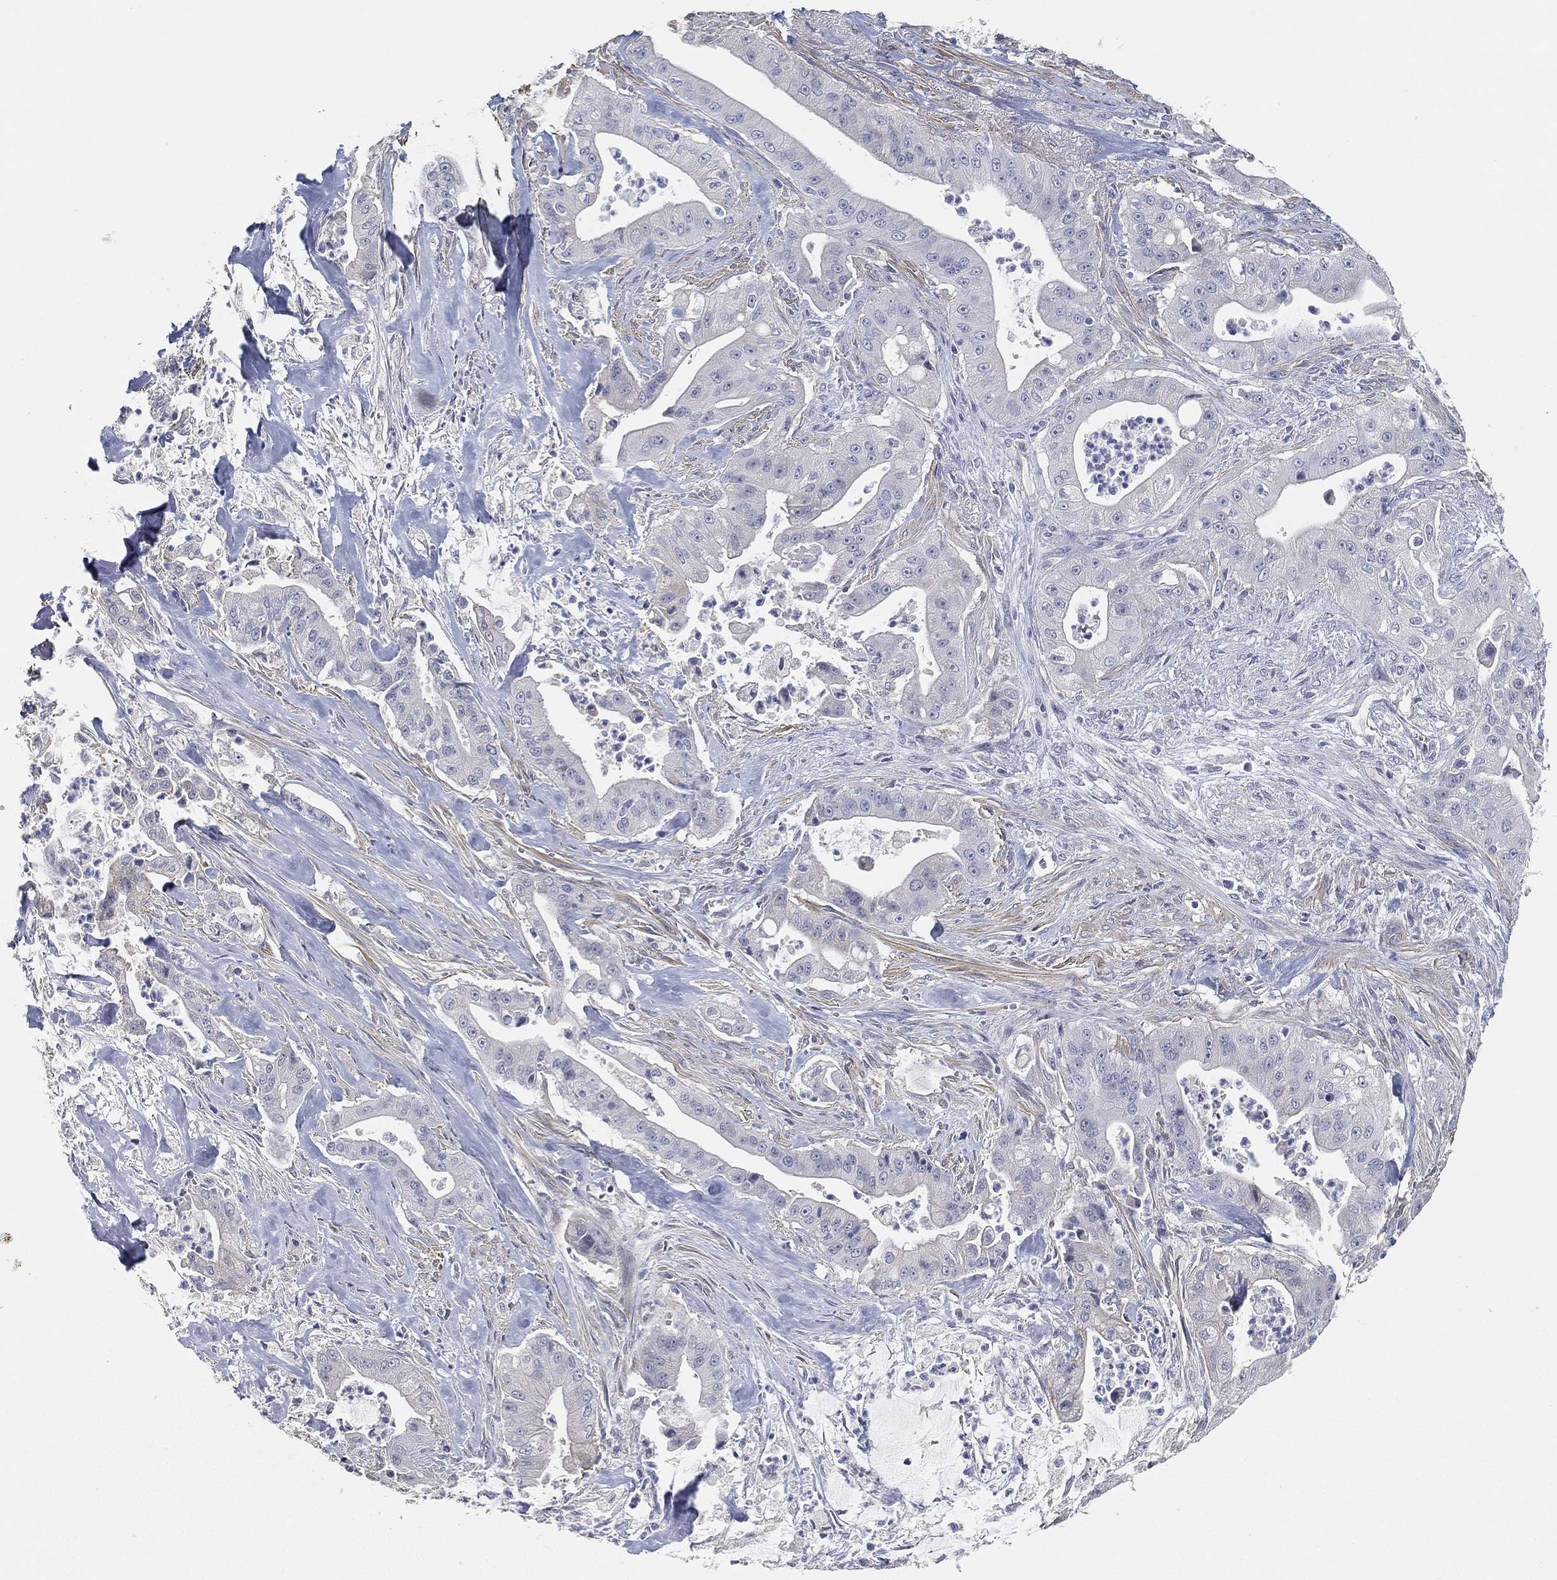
{"staining": {"intensity": "negative", "quantity": "none", "location": "none"}, "tissue": "pancreatic cancer", "cell_type": "Tumor cells", "image_type": "cancer", "snomed": [{"axis": "morphology", "description": "Normal tissue, NOS"}, {"axis": "morphology", "description": "Inflammation, NOS"}, {"axis": "morphology", "description": "Adenocarcinoma, NOS"}, {"axis": "topography", "description": "Pancreas"}], "caption": "The immunohistochemistry (IHC) image has no significant positivity in tumor cells of pancreatic cancer tissue.", "gene": "GPR61", "patient": {"sex": "male", "age": 57}}